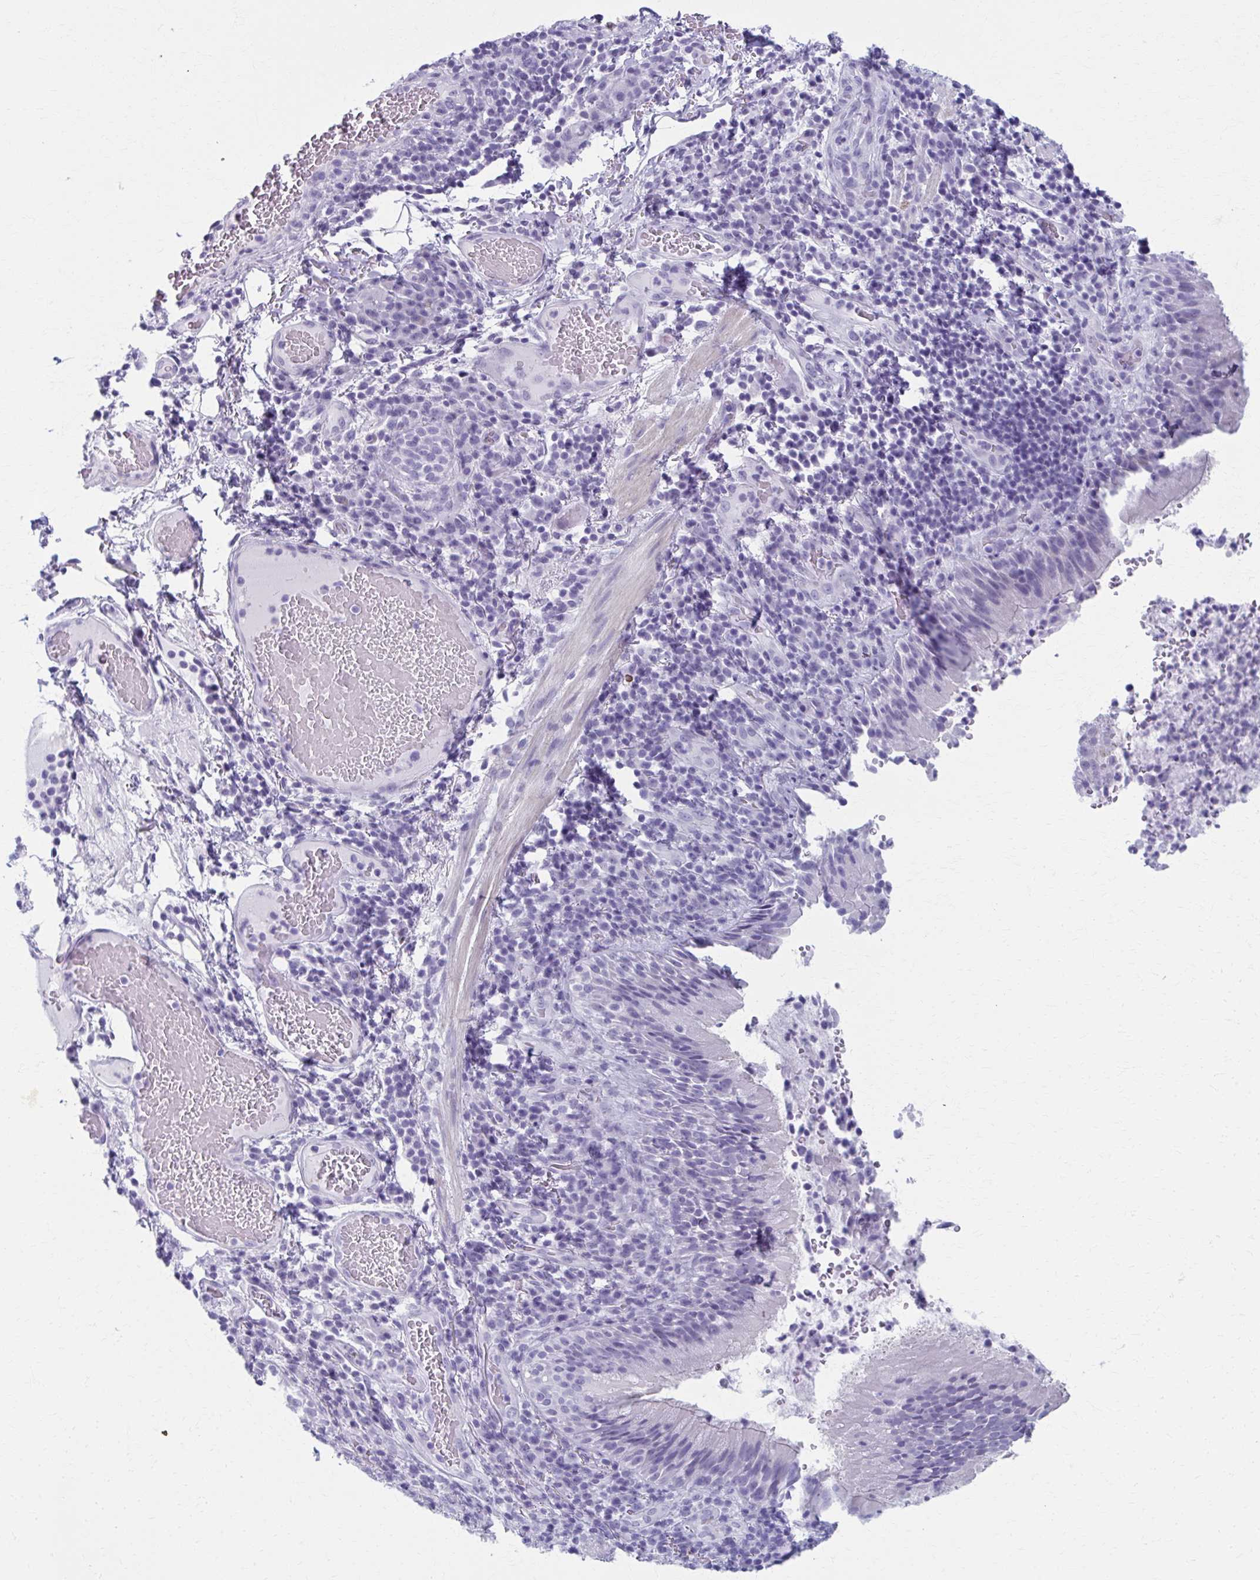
{"staining": {"intensity": "negative", "quantity": "none", "location": "none"}, "tissue": "bronchus", "cell_type": "Respiratory epithelial cells", "image_type": "normal", "snomed": [{"axis": "morphology", "description": "Normal tissue, NOS"}, {"axis": "topography", "description": "Lymph node"}, {"axis": "topography", "description": "Bronchus"}], "caption": "Protein analysis of normal bronchus shows no significant staining in respiratory epithelial cells. The staining is performed using DAB (3,3'-diaminobenzidine) brown chromogen with nuclei counter-stained in using hematoxylin.", "gene": "MPLKIP", "patient": {"sex": "male", "age": 56}}